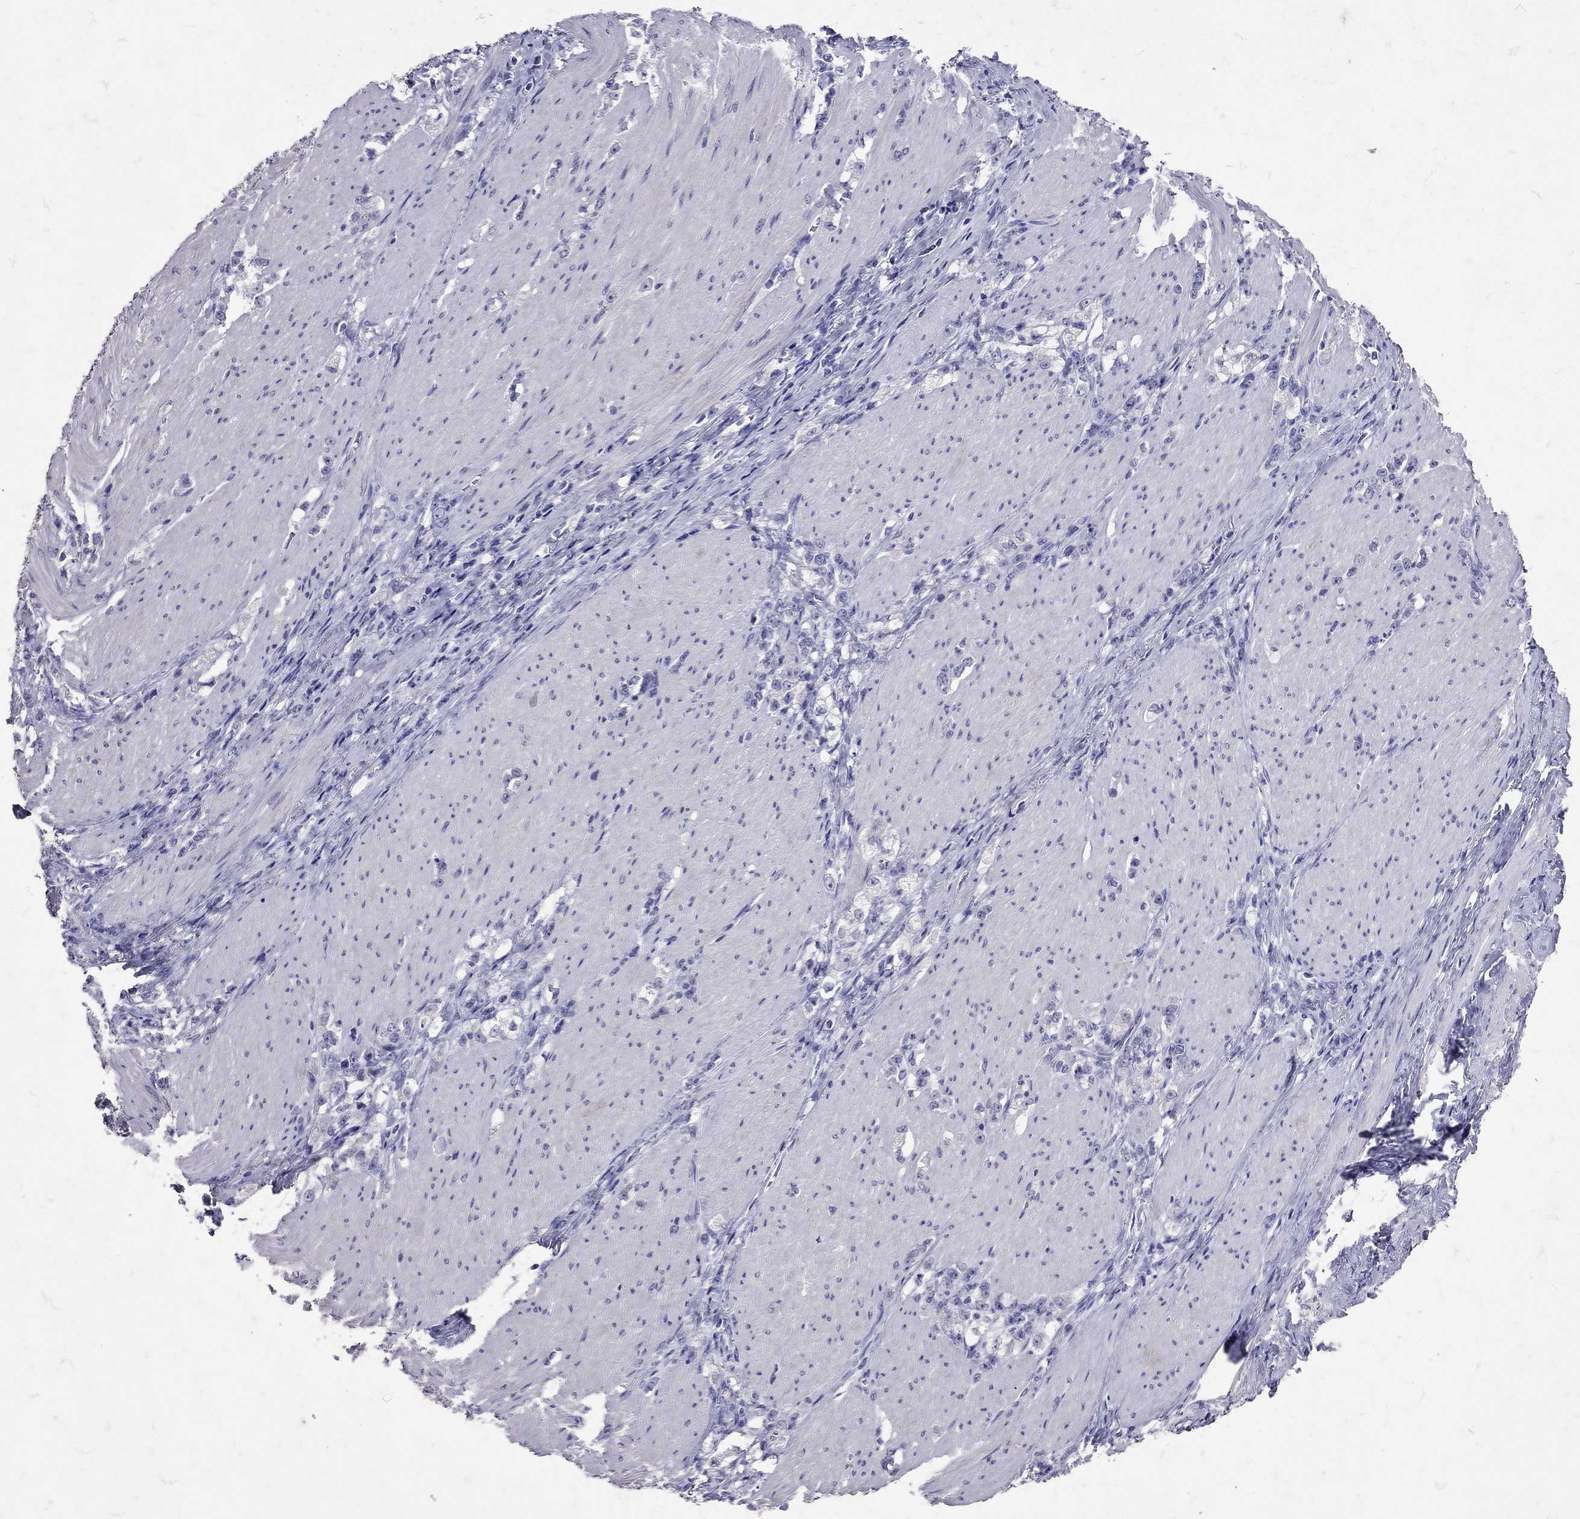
{"staining": {"intensity": "negative", "quantity": "none", "location": "none"}, "tissue": "stomach cancer", "cell_type": "Tumor cells", "image_type": "cancer", "snomed": [{"axis": "morphology", "description": "Adenocarcinoma, NOS"}, {"axis": "topography", "description": "Stomach, lower"}], "caption": "Immunohistochemistry of human stomach cancer exhibits no positivity in tumor cells.", "gene": "SST", "patient": {"sex": "male", "age": 88}}